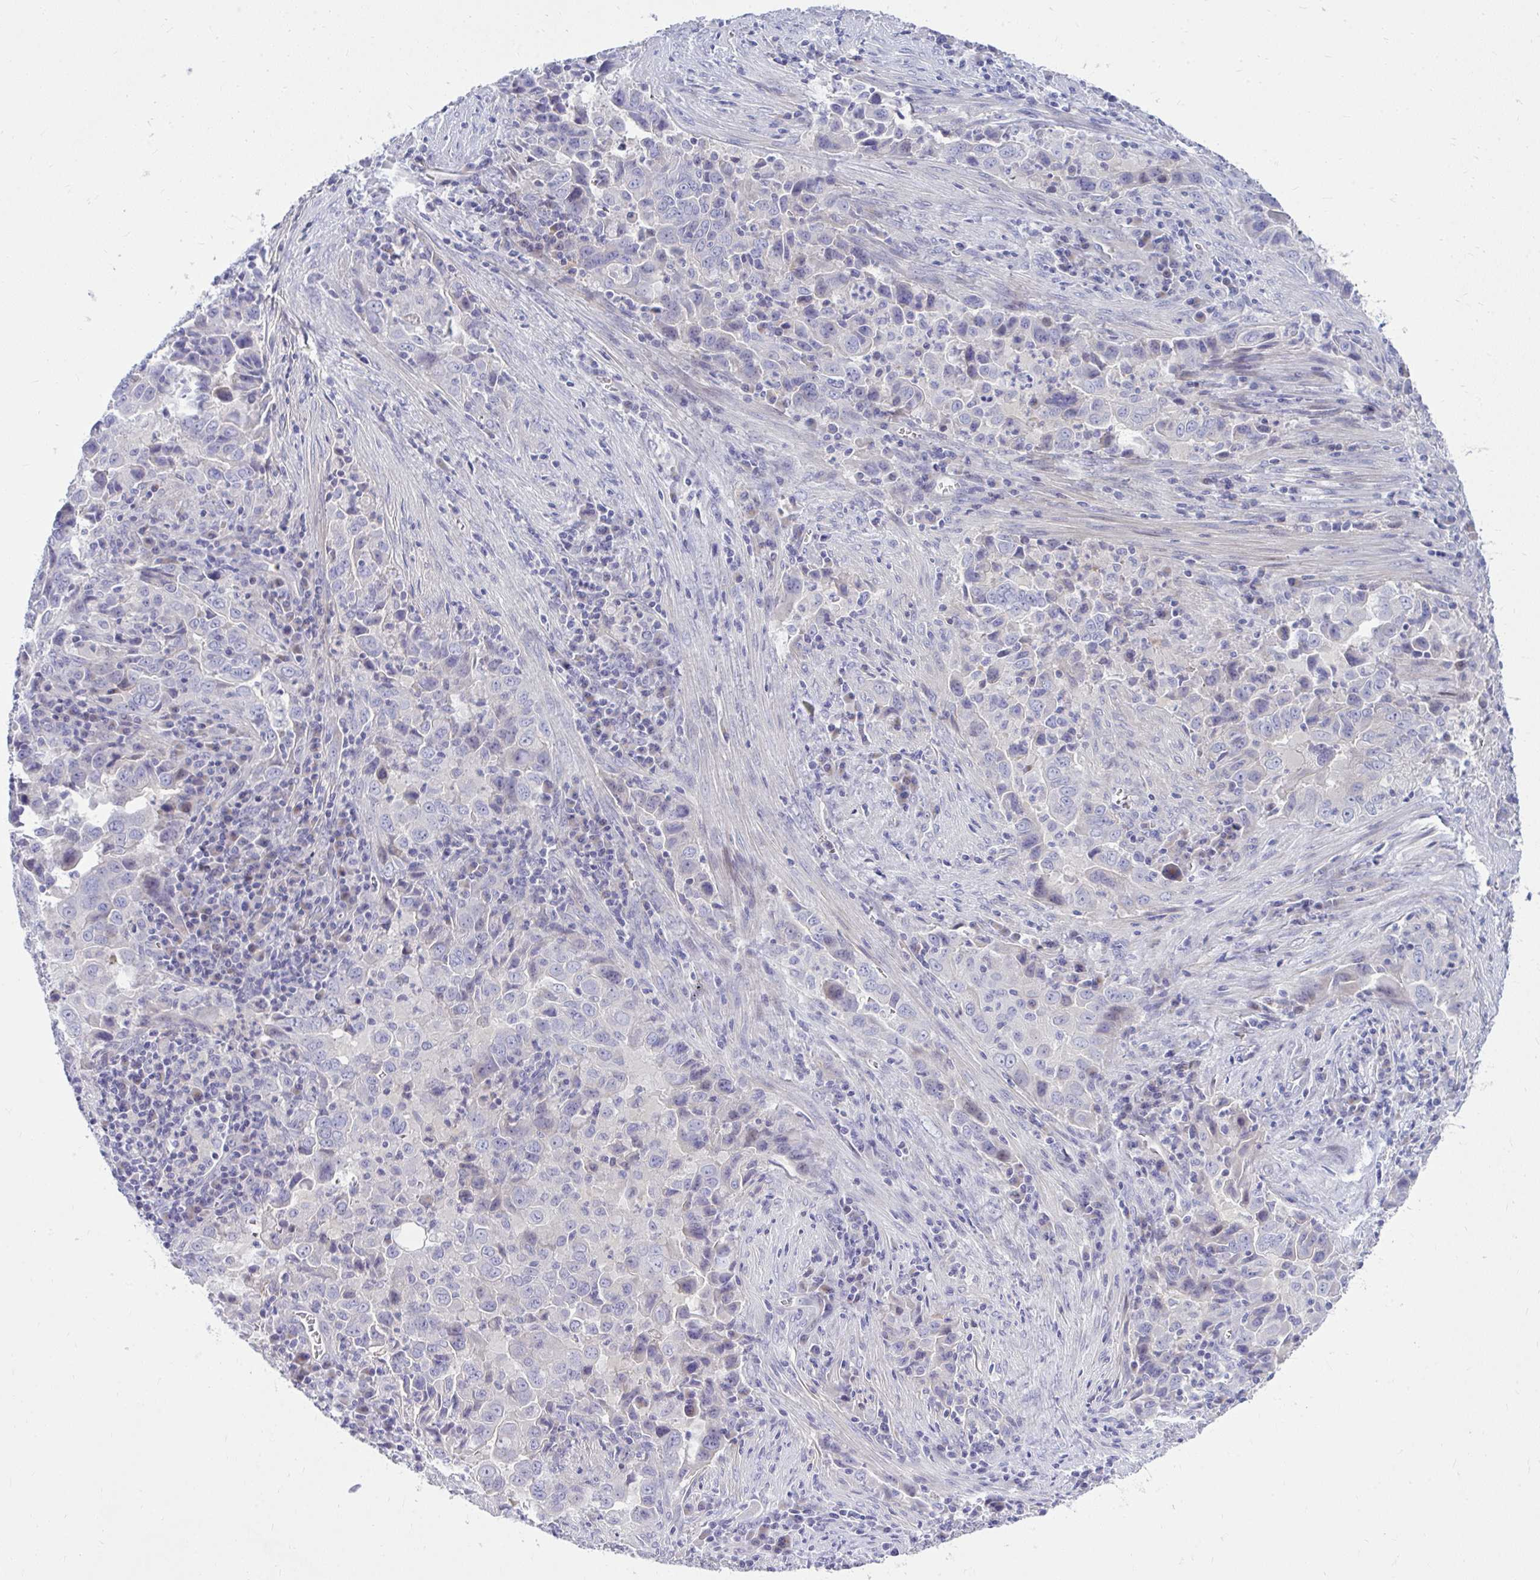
{"staining": {"intensity": "negative", "quantity": "none", "location": "none"}, "tissue": "lung cancer", "cell_type": "Tumor cells", "image_type": "cancer", "snomed": [{"axis": "morphology", "description": "Adenocarcinoma, NOS"}, {"axis": "topography", "description": "Lung"}], "caption": "Human adenocarcinoma (lung) stained for a protein using immunohistochemistry reveals no positivity in tumor cells.", "gene": "LRRC36", "patient": {"sex": "male", "age": 67}}